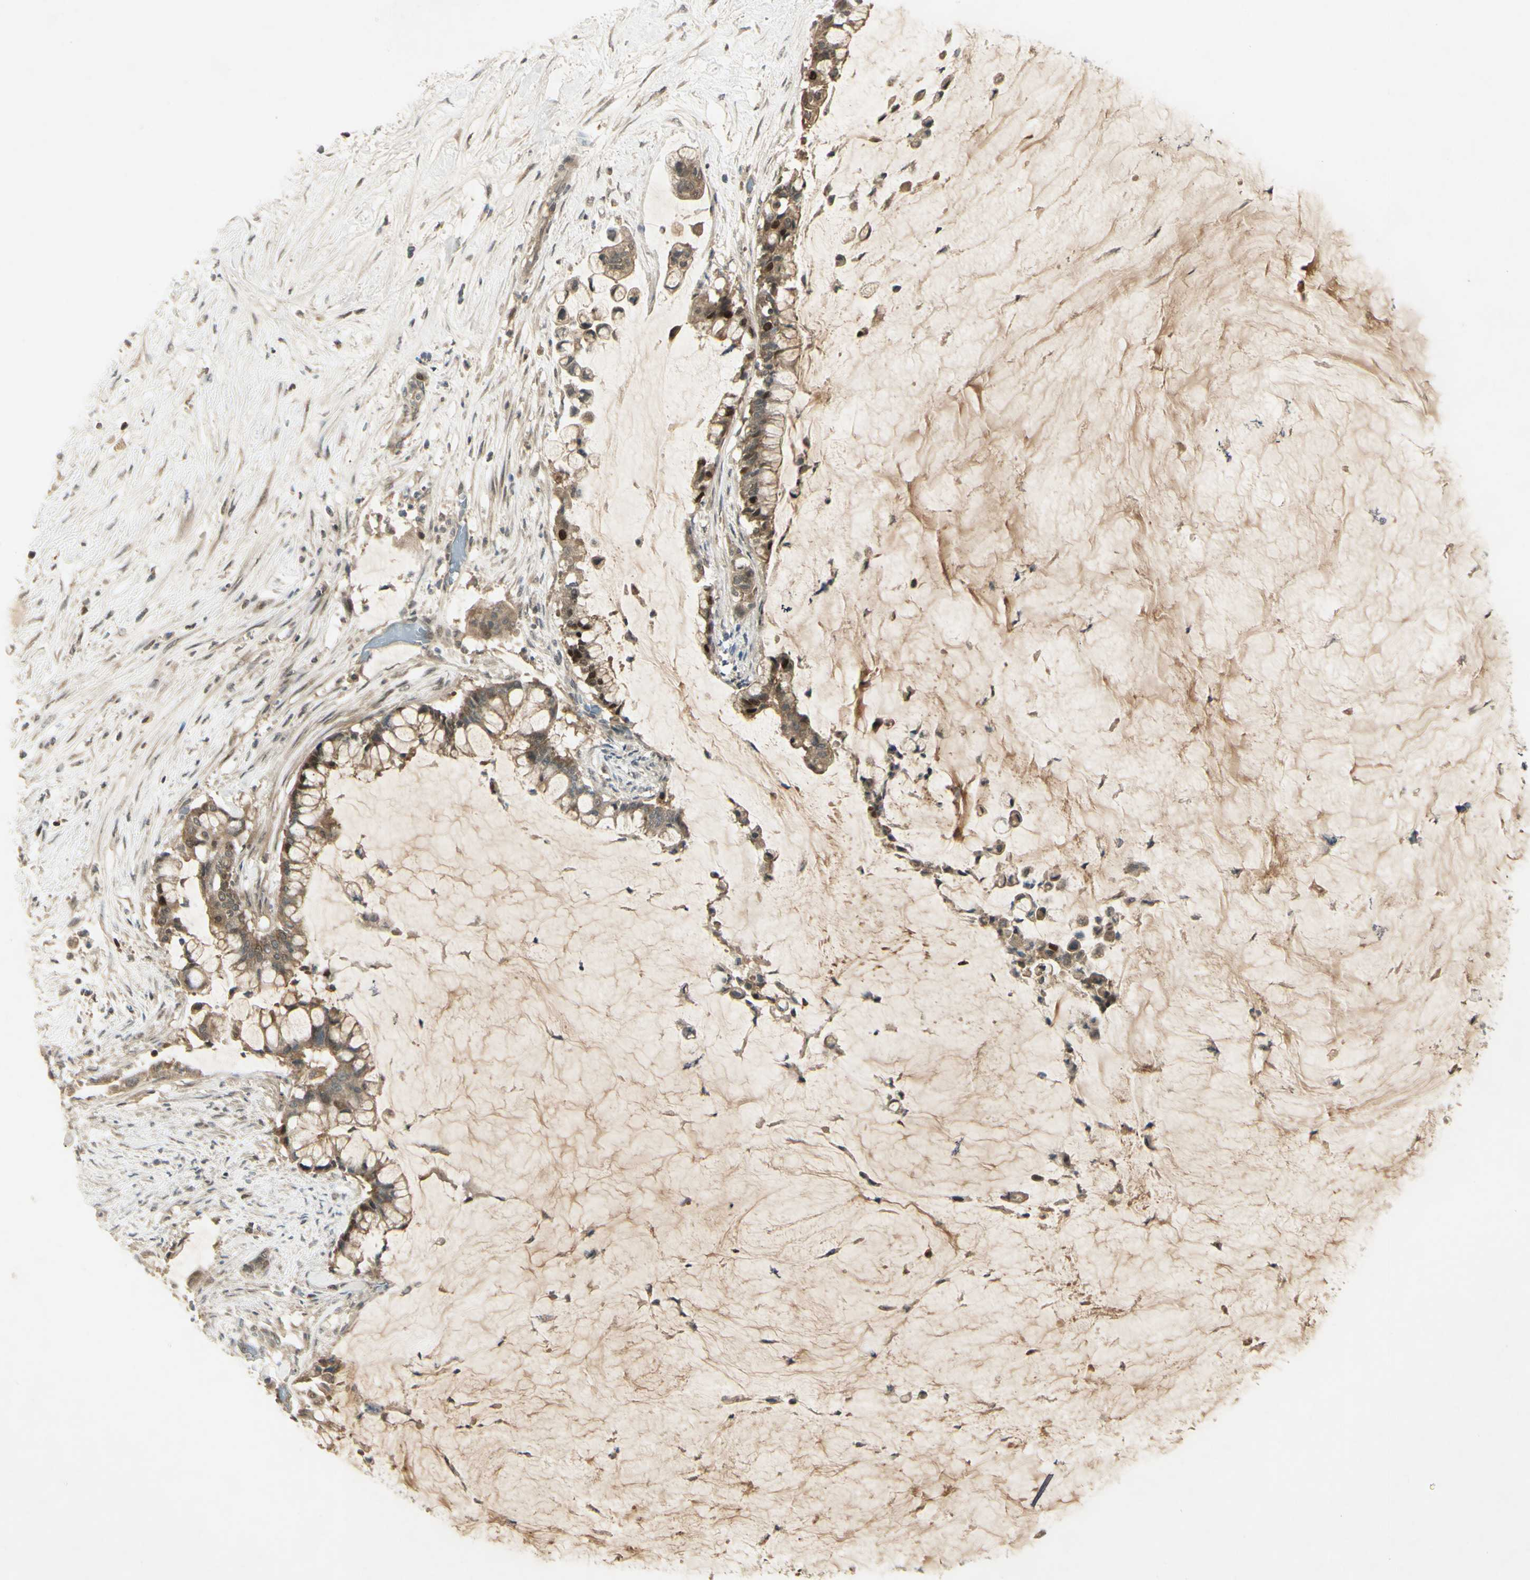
{"staining": {"intensity": "moderate", "quantity": "<25%", "location": "nuclear"}, "tissue": "pancreatic cancer", "cell_type": "Tumor cells", "image_type": "cancer", "snomed": [{"axis": "morphology", "description": "Adenocarcinoma, NOS"}, {"axis": "topography", "description": "Pancreas"}], "caption": "Tumor cells demonstrate low levels of moderate nuclear expression in about <25% of cells in pancreatic adenocarcinoma.", "gene": "RAD18", "patient": {"sex": "male", "age": 41}}